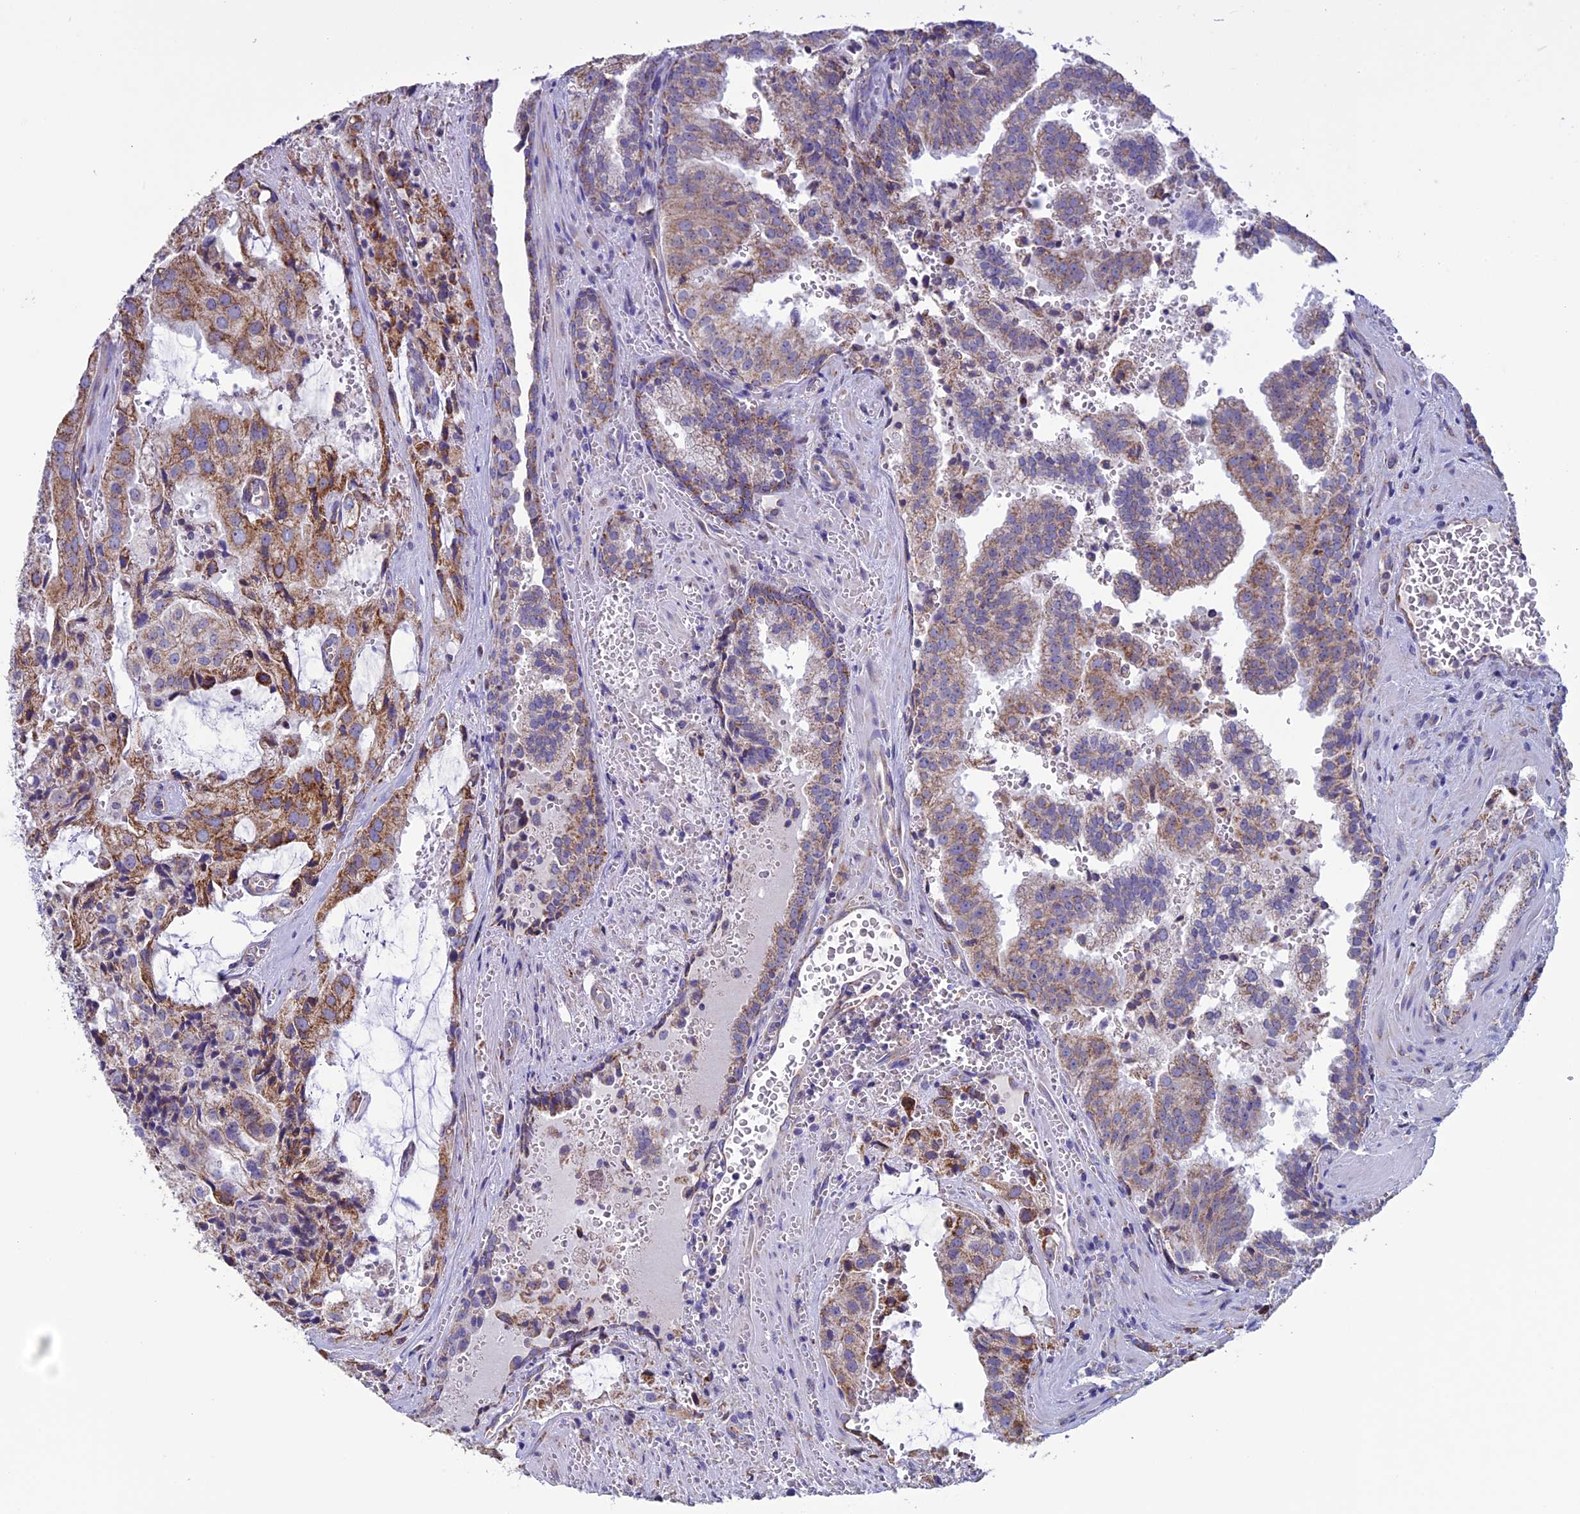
{"staining": {"intensity": "moderate", "quantity": ">75%", "location": "cytoplasmic/membranous"}, "tissue": "prostate cancer", "cell_type": "Tumor cells", "image_type": "cancer", "snomed": [{"axis": "morphology", "description": "Adenocarcinoma, High grade"}, {"axis": "topography", "description": "Prostate"}], "caption": "IHC image of neoplastic tissue: prostate high-grade adenocarcinoma stained using IHC demonstrates medium levels of moderate protein expression localized specifically in the cytoplasmic/membranous of tumor cells, appearing as a cytoplasmic/membranous brown color.", "gene": "MFSD12", "patient": {"sex": "male", "age": 68}}